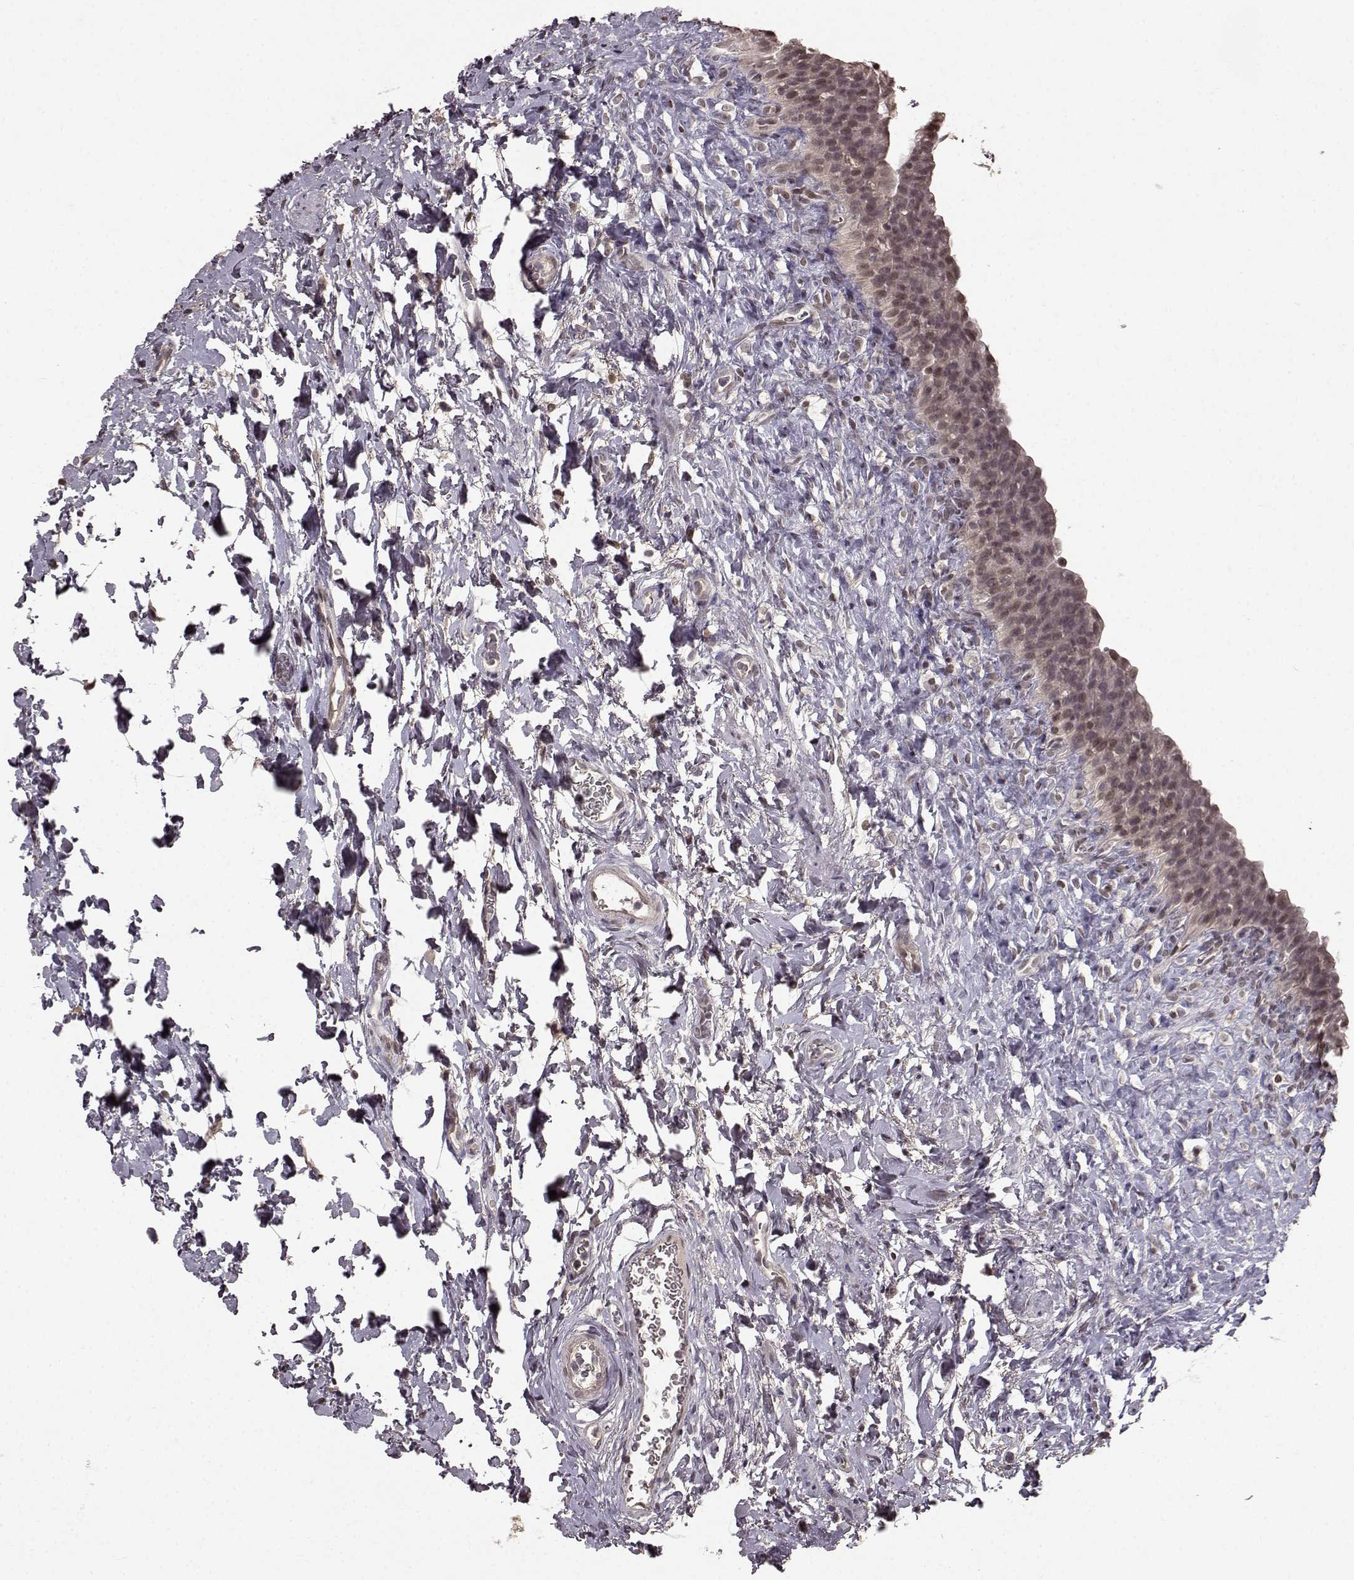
{"staining": {"intensity": "negative", "quantity": "none", "location": "none"}, "tissue": "urinary bladder", "cell_type": "Urothelial cells", "image_type": "normal", "snomed": [{"axis": "morphology", "description": "Normal tissue, NOS"}, {"axis": "topography", "description": "Urinary bladder"}], "caption": "Photomicrograph shows no significant protein positivity in urothelial cells of unremarkable urinary bladder.", "gene": "NTRK2", "patient": {"sex": "male", "age": 76}}